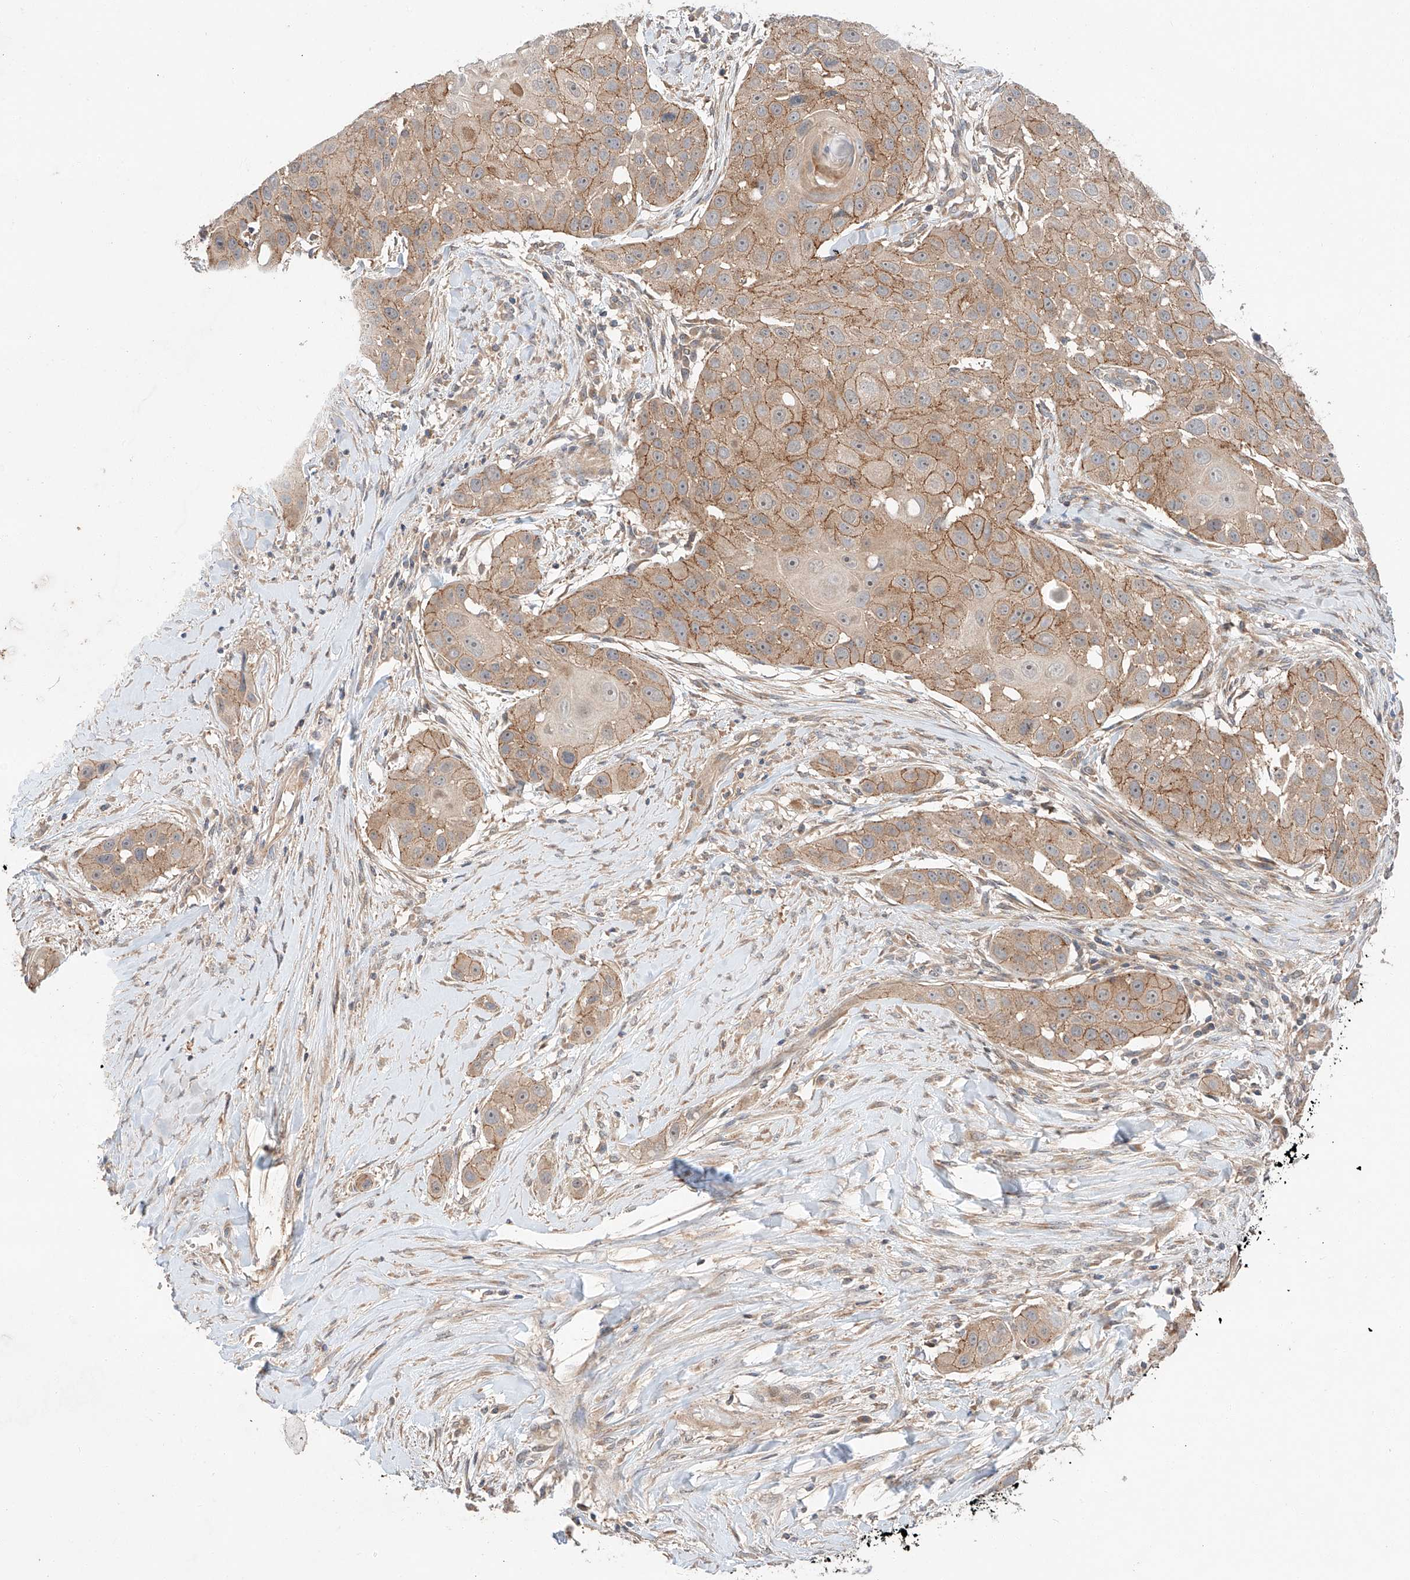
{"staining": {"intensity": "moderate", "quantity": ">75%", "location": "cytoplasmic/membranous"}, "tissue": "head and neck cancer", "cell_type": "Tumor cells", "image_type": "cancer", "snomed": [{"axis": "morphology", "description": "Normal tissue, NOS"}, {"axis": "morphology", "description": "Squamous cell carcinoma, NOS"}, {"axis": "topography", "description": "Skeletal muscle"}, {"axis": "topography", "description": "Head-Neck"}], "caption": "IHC of human head and neck cancer shows medium levels of moderate cytoplasmic/membranous expression in approximately >75% of tumor cells.", "gene": "XPNPEP1", "patient": {"sex": "male", "age": 51}}